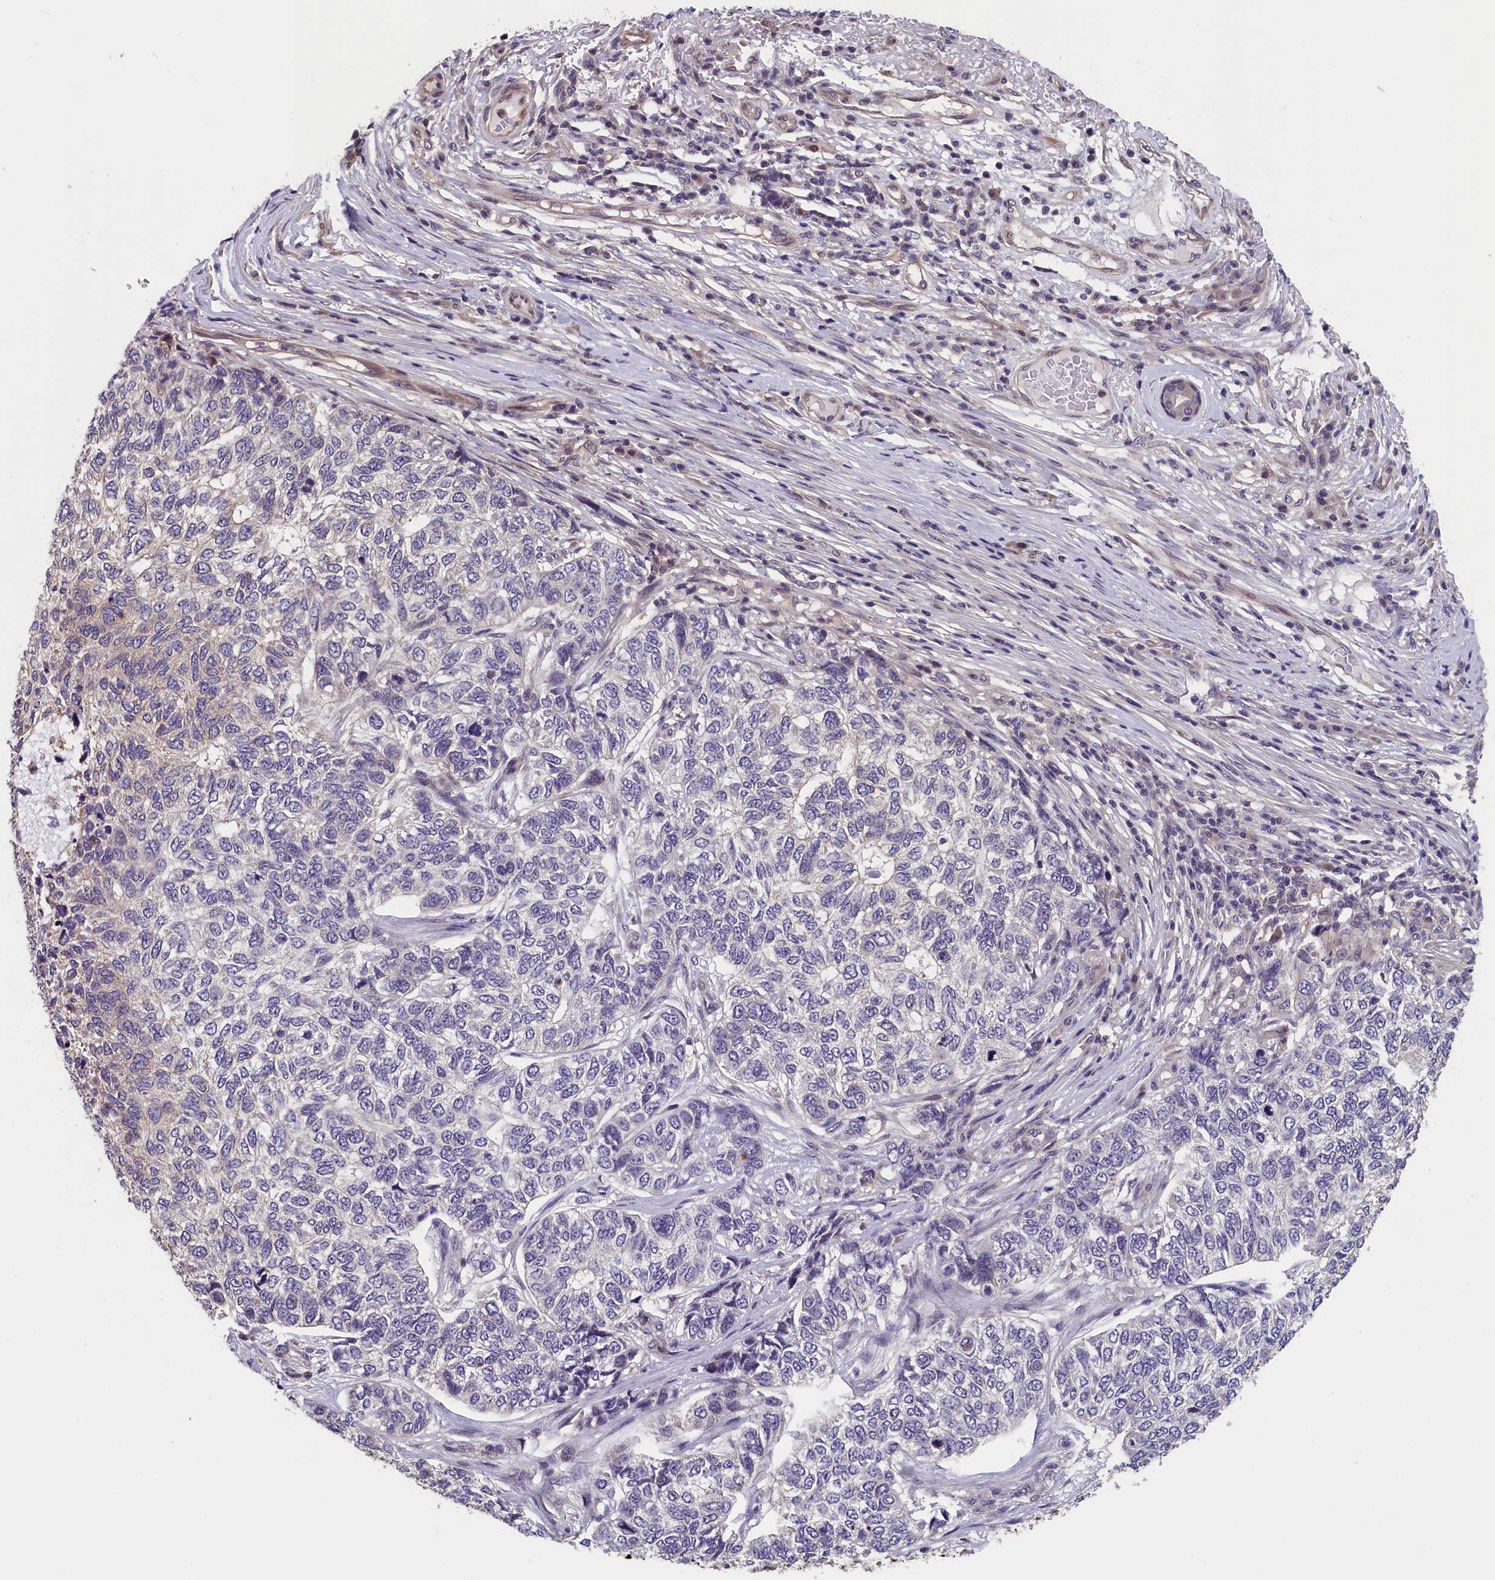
{"staining": {"intensity": "negative", "quantity": "none", "location": "none"}, "tissue": "skin cancer", "cell_type": "Tumor cells", "image_type": "cancer", "snomed": [{"axis": "morphology", "description": "Basal cell carcinoma"}, {"axis": "topography", "description": "Skin"}], "caption": "Tumor cells are negative for brown protein staining in skin cancer. The staining was performed using DAB (3,3'-diaminobenzidine) to visualize the protein expression in brown, while the nuclei were stained in blue with hematoxylin (Magnification: 20x).", "gene": "TMEM116", "patient": {"sex": "female", "age": 65}}